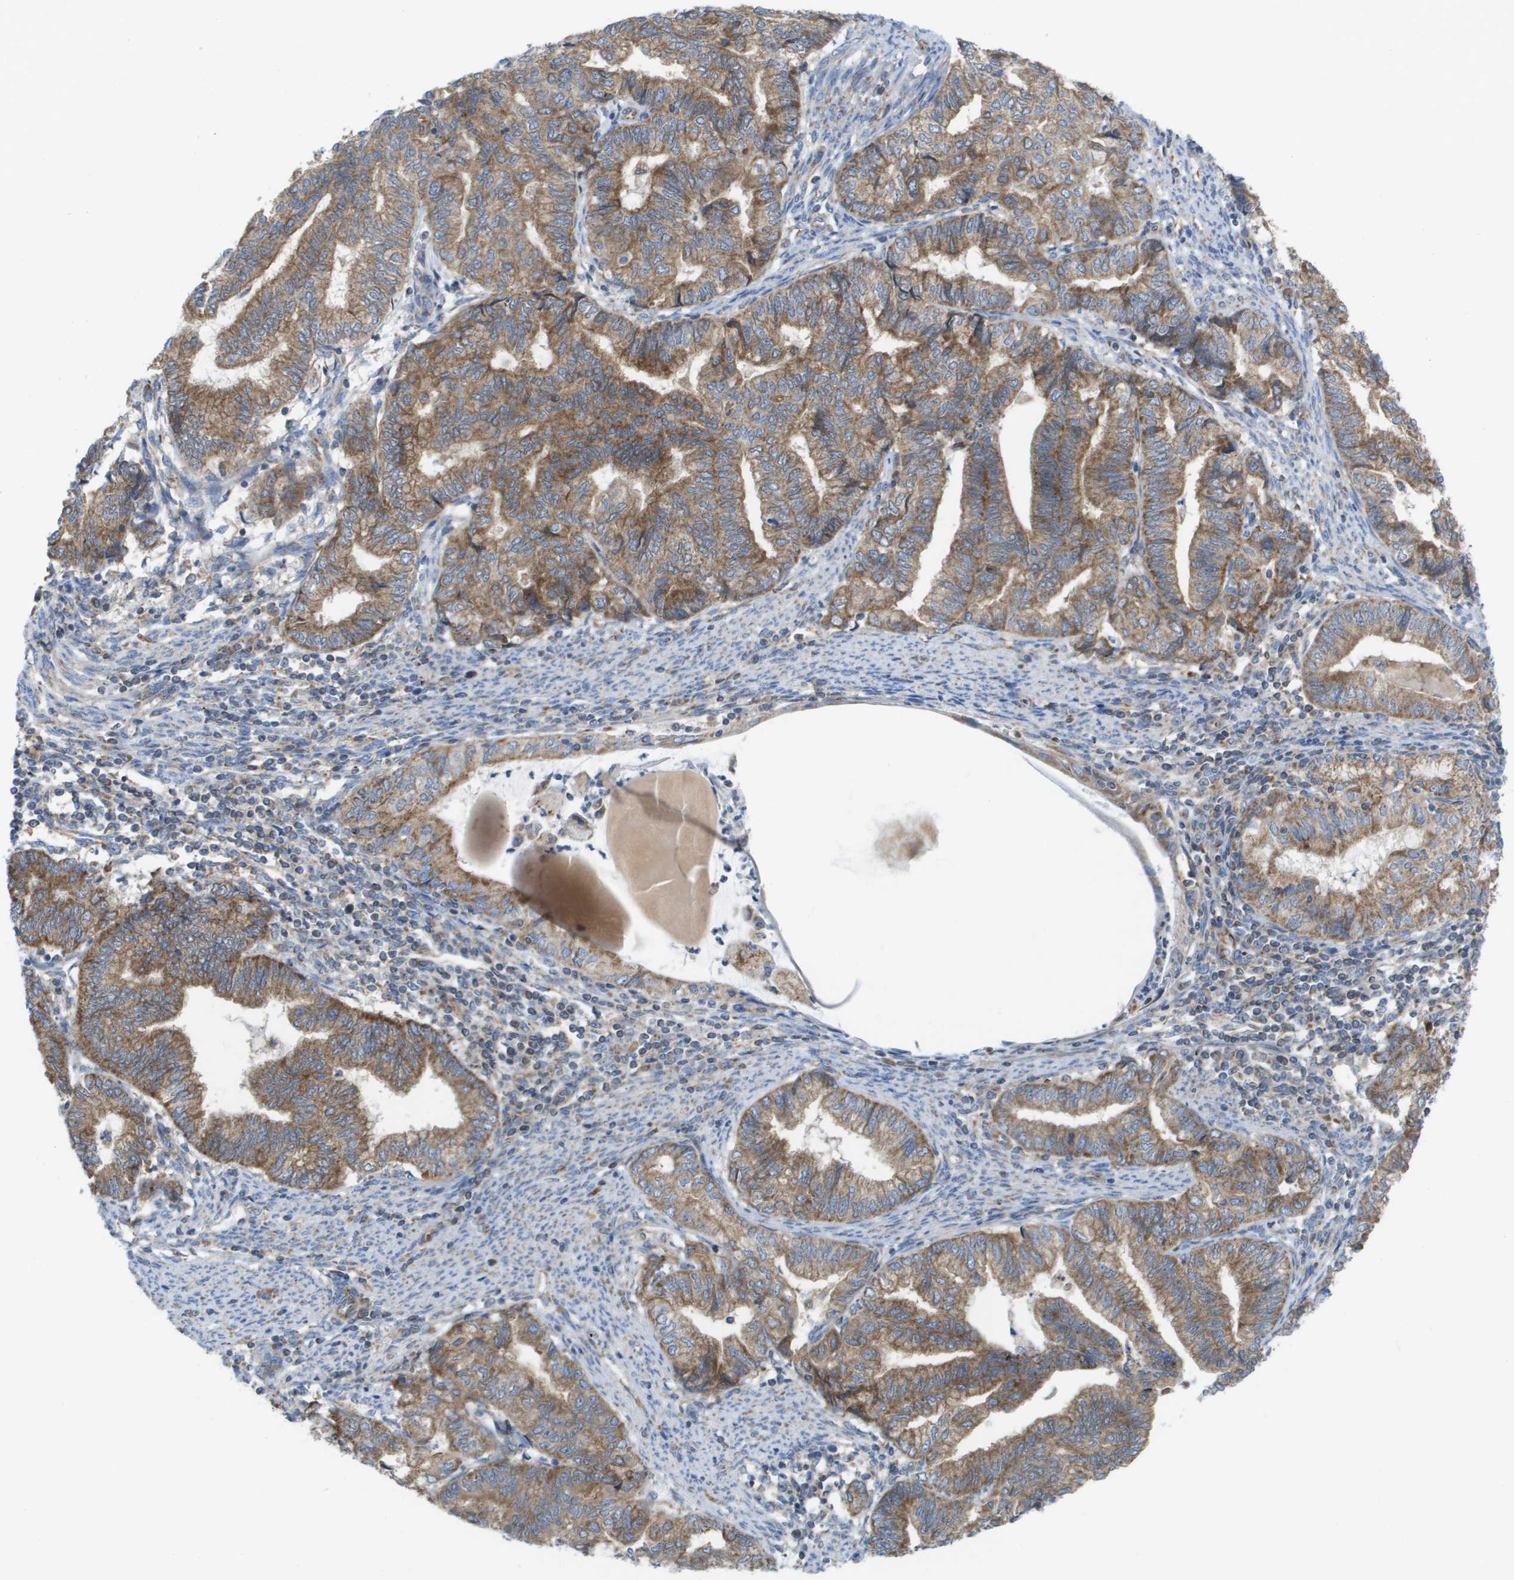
{"staining": {"intensity": "moderate", "quantity": ">75%", "location": "cytoplasmic/membranous"}, "tissue": "endometrial cancer", "cell_type": "Tumor cells", "image_type": "cancer", "snomed": [{"axis": "morphology", "description": "Adenocarcinoma, NOS"}, {"axis": "topography", "description": "Endometrium"}], "caption": "A brown stain labels moderate cytoplasmic/membranous expression of a protein in endometrial adenocarcinoma tumor cells. The staining was performed using DAB (3,3'-diaminobenzidine), with brown indicating positive protein expression. Nuclei are stained blue with hematoxylin.", "gene": "FIS1", "patient": {"sex": "female", "age": 79}}